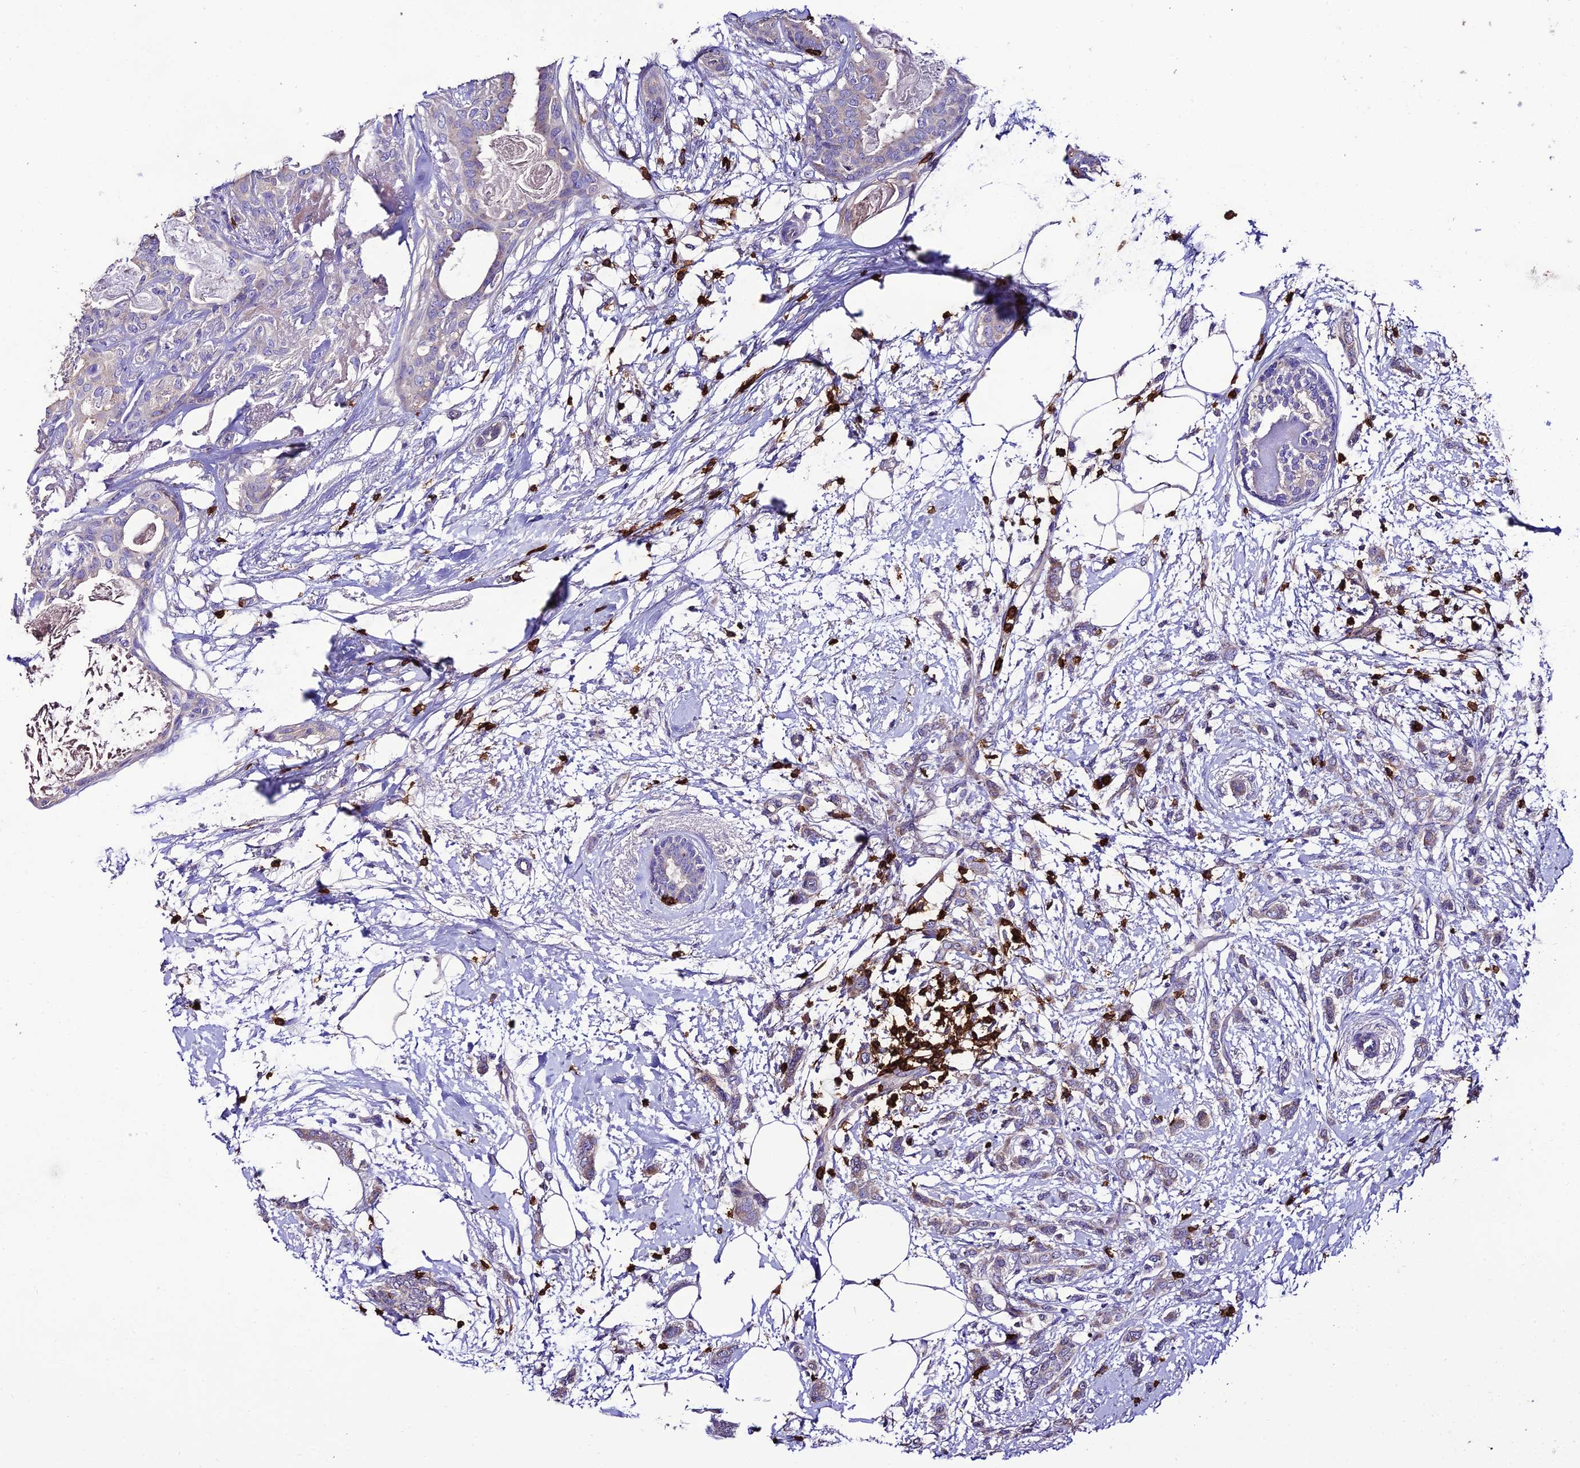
{"staining": {"intensity": "negative", "quantity": "none", "location": "none"}, "tissue": "breast cancer", "cell_type": "Tumor cells", "image_type": "cancer", "snomed": [{"axis": "morphology", "description": "Duct carcinoma"}, {"axis": "topography", "description": "Breast"}], "caption": "The histopathology image reveals no staining of tumor cells in breast intraductal carcinoma. (DAB immunohistochemistry, high magnification).", "gene": "PTPRCAP", "patient": {"sex": "female", "age": 72}}